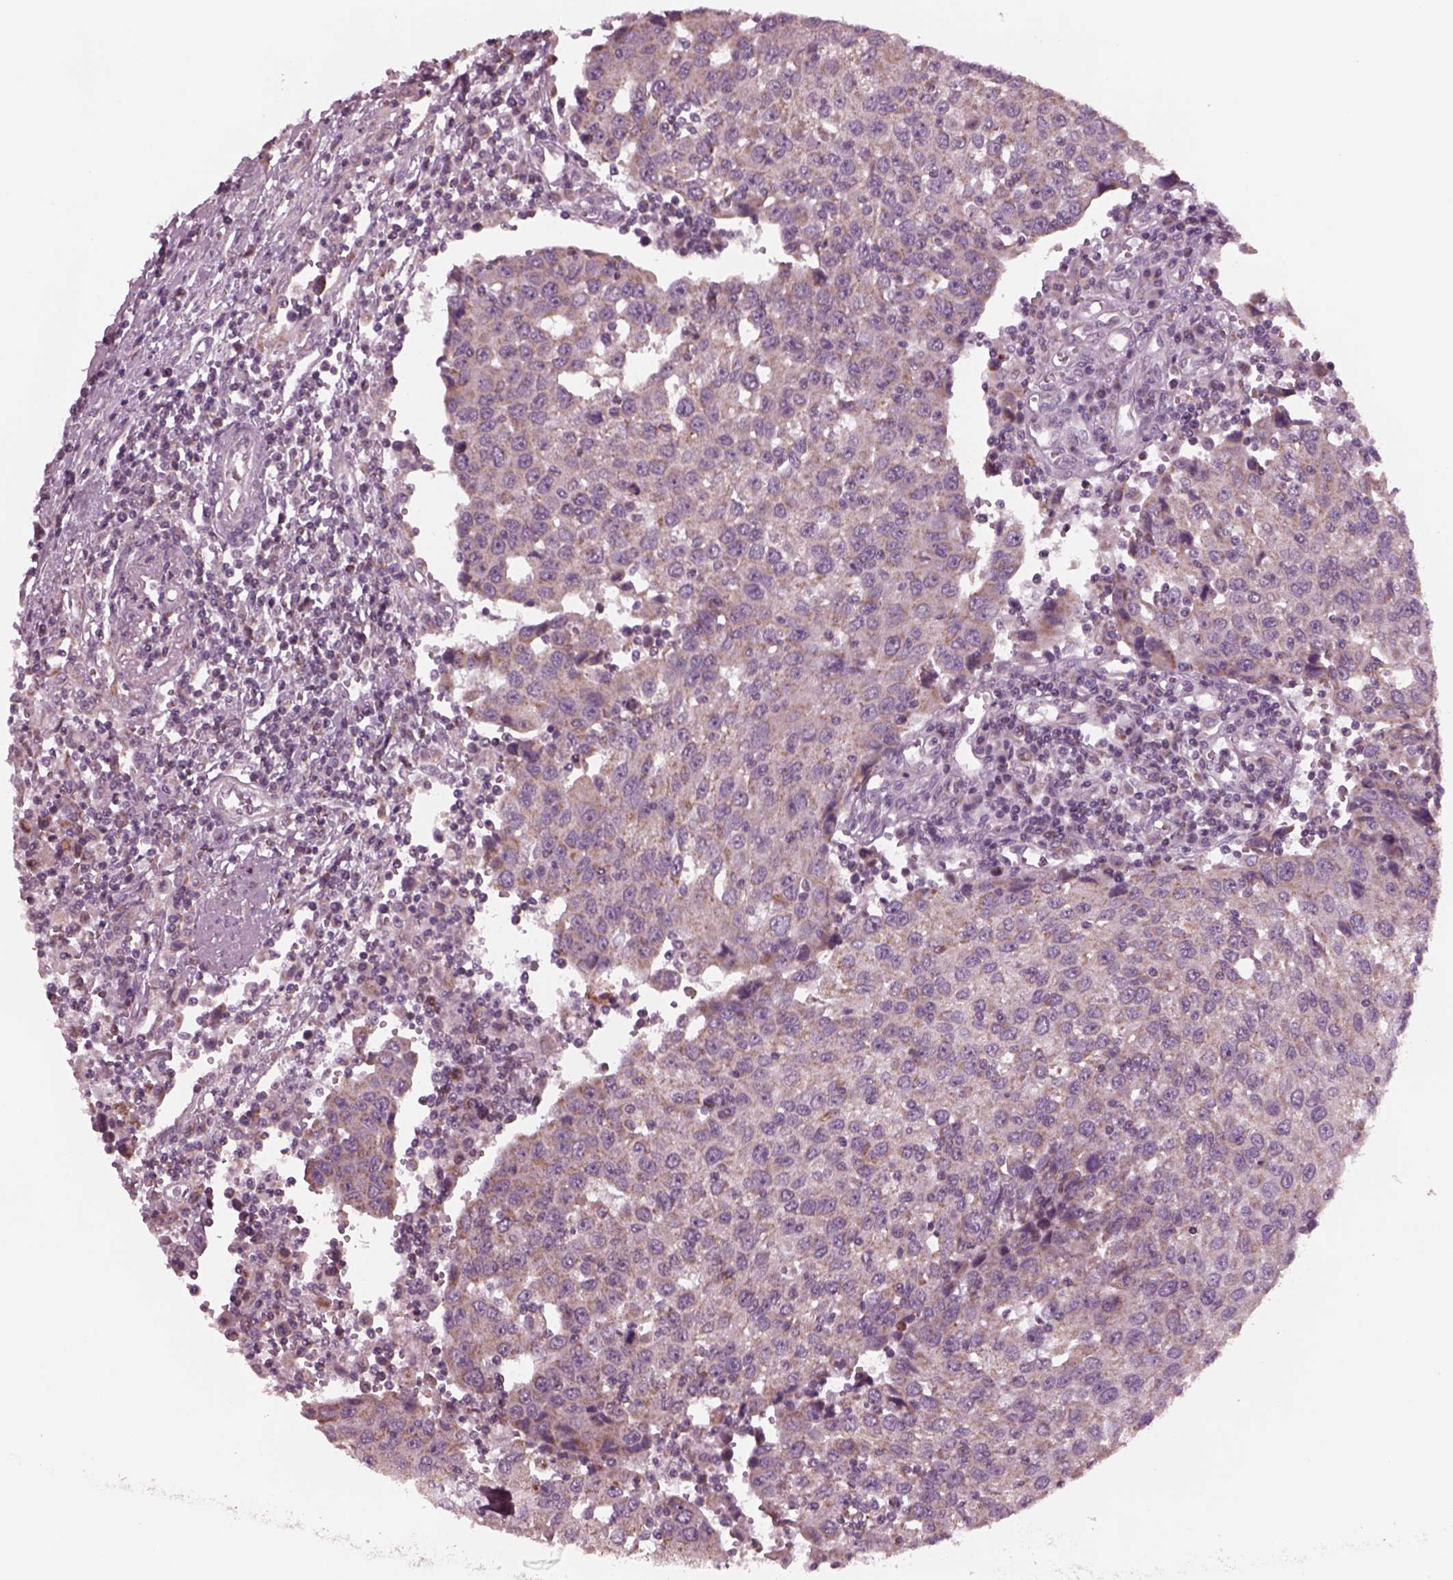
{"staining": {"intensity": "moderate", "quantity": "<25%", "location": "cytoplasmic/membranous"}, "tissue": "urothelial cancer", "cell_type": "Tumor cells", "image_type": "cancer", "snomed": [{"axis": "morphology", "description": "Urothelial carcinoma, High grade"}, {"axis": "topography", "description": "Urinary bladder"}], "caption": "The image demonstrates staining of high-grade urothelial carcinoma, revealing moderate cytoplasmic/membranous protein staining (brown color) within tumor cells. The protein is shown in brown color, while the nuclei are stained blue.", "gene": "CELSR3", "patient": {"sex": "female", "age": 85}}